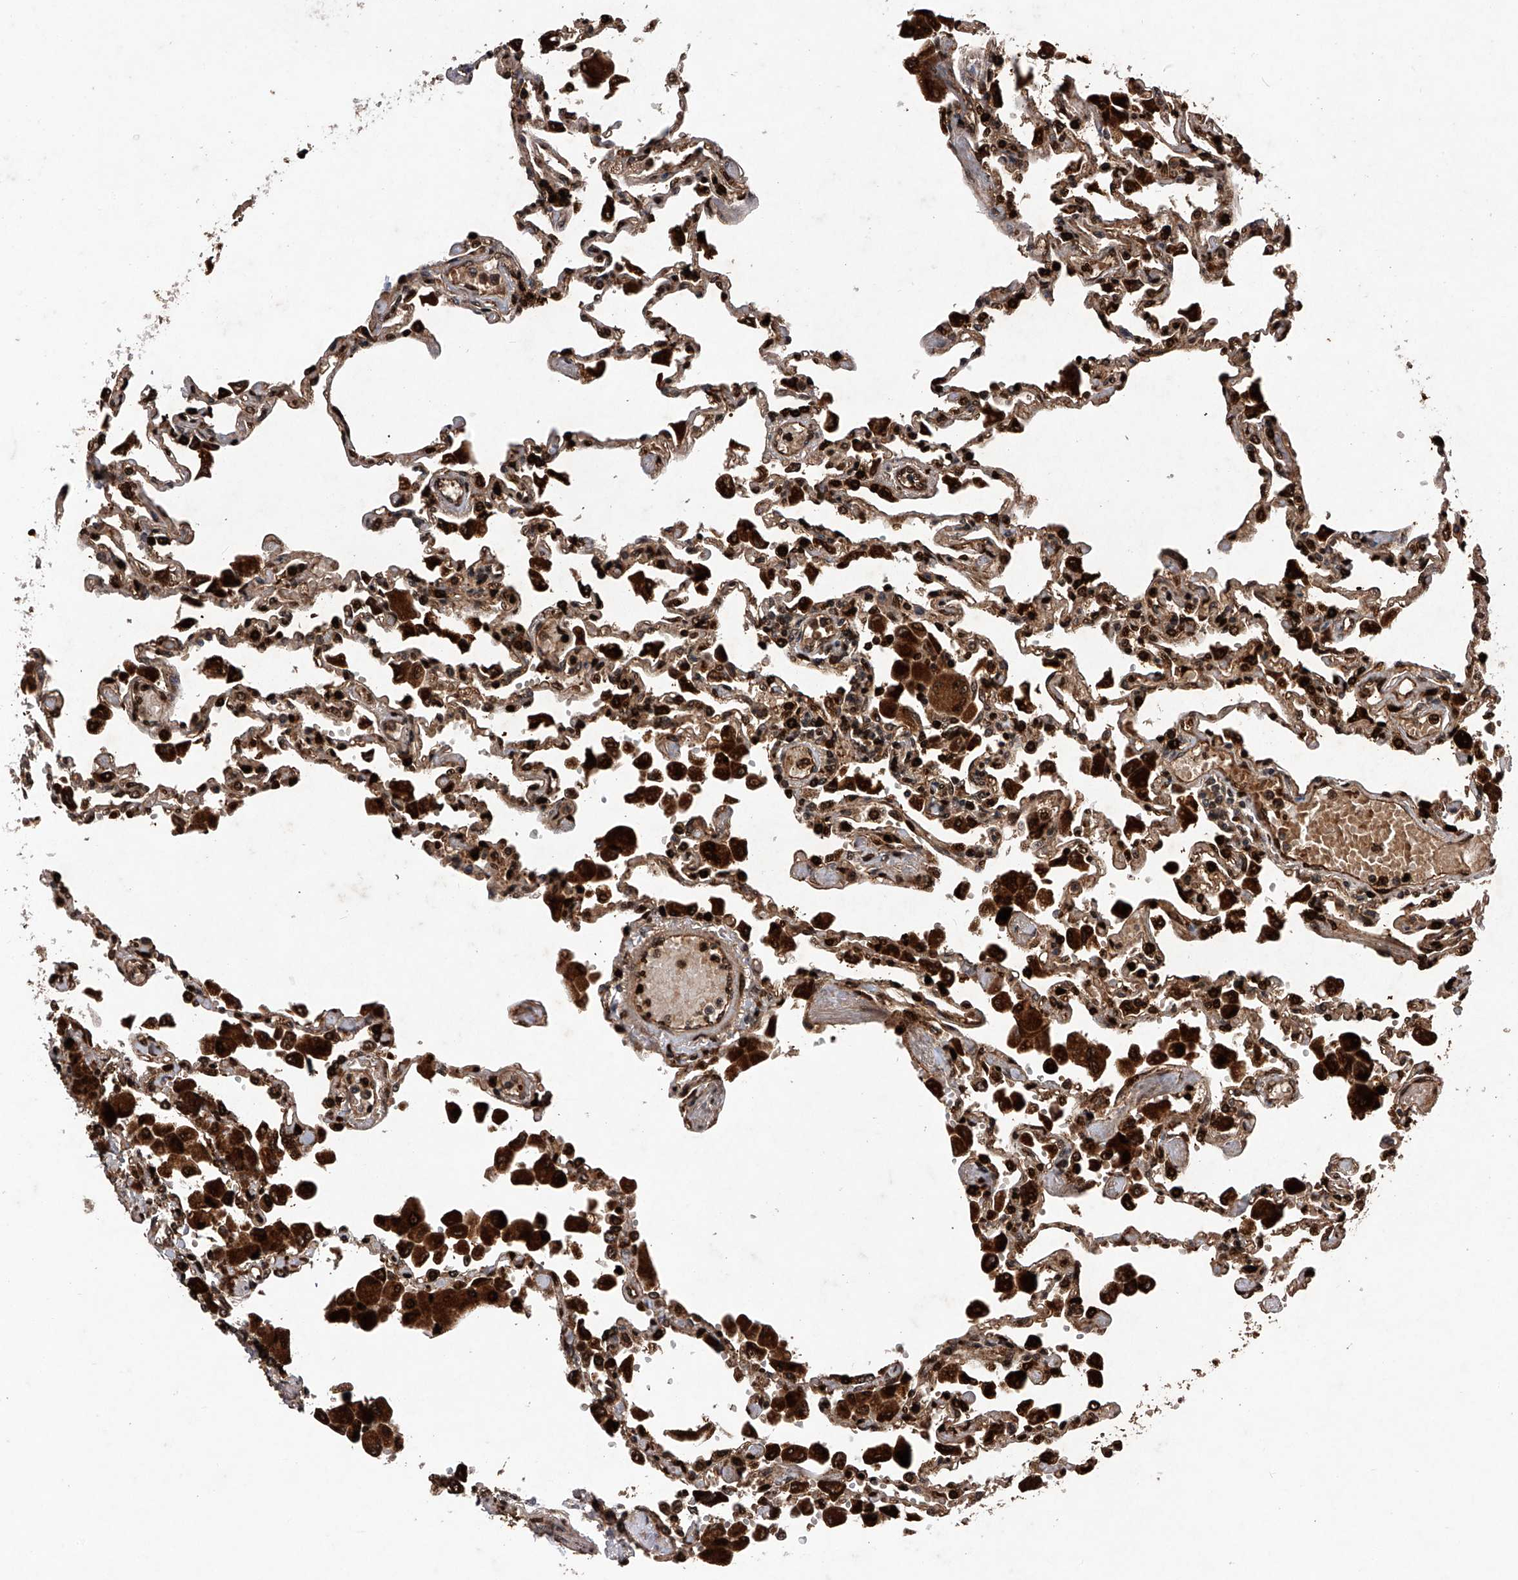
{"staining": {"intensity": "strong", "quantity": ">75%", "location": "cytoplasmic/membranous,nuclear"}, "tissue": "lung", "cell_type": "Alveolar cells", "image_type": "normal", "snomed": [{"axis": "morphology", "description": "Normal tissue, NOS"}, {"axis": "topography", "description": "Bronchus"}, {"axis": "topography", "description": "Lung"}], "caption": "About >75% of alveolar cells in unremarkable lung exhibit strong cytoplasmic/membranous,nuclear protein positivity as visualized by brown immunohistochemical staining.", "gene": "MAP3K11", "patient": {"sex": "female", "age": 49}}